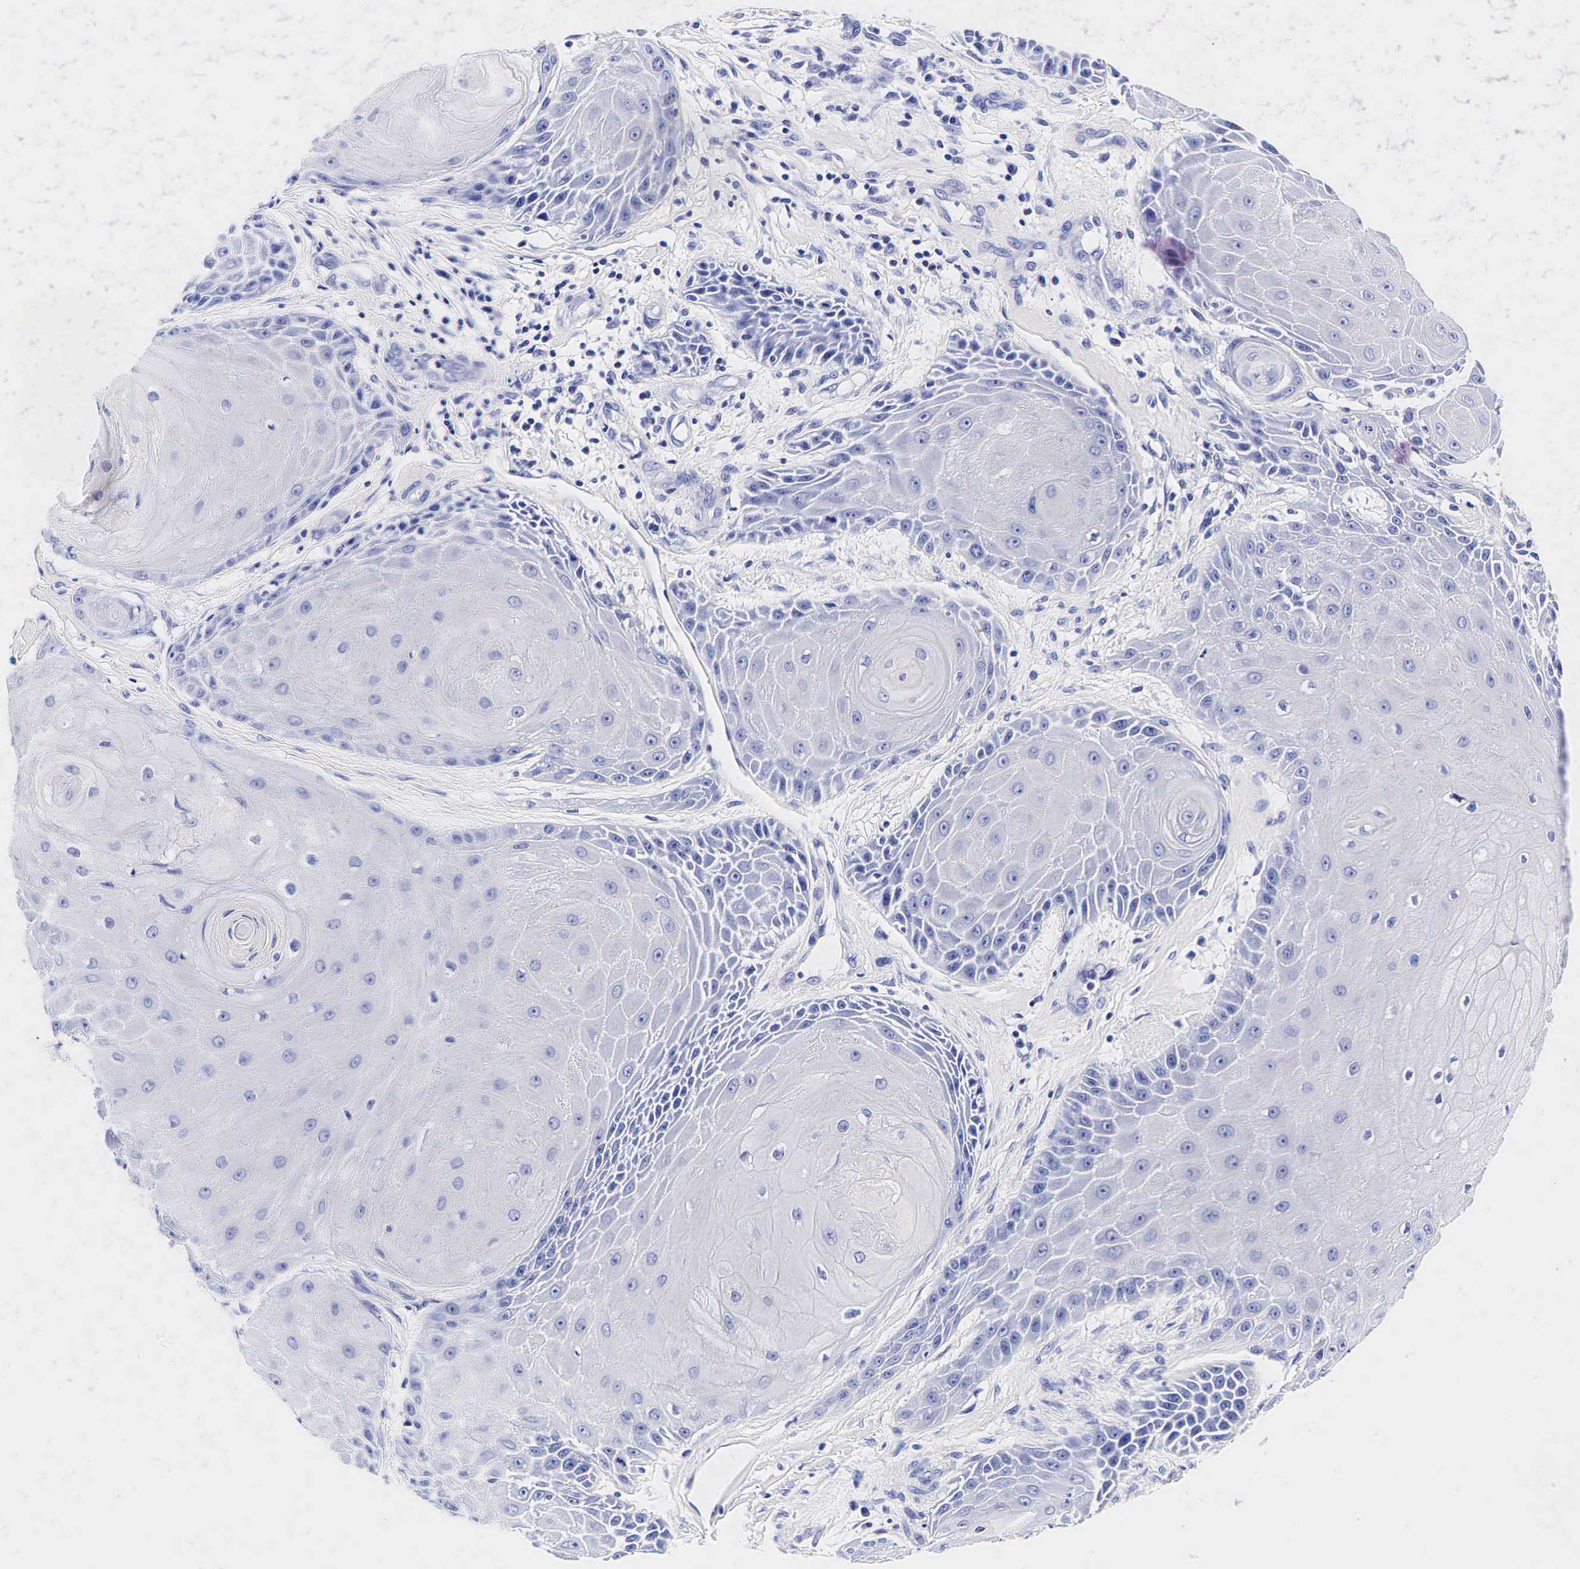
{"staining": {"intensity": "negative", "quantity": "none", "location": "none"}, "tissue": "skin cancer", "cell_type": "Tumor cells", "image_type": "cancer", "snomed": [{"axis": "morphology", "description": "Squamous cell carcinoma, NOS"}, {"axis": "topography", "description": "Skin"}], "caption": "This histopathology image is of skin squamous cell carcinoma stained with IHC to label a protein in brown with the nuclei are counter-stained blue. There is no expression in tumor cells. Nuclei are stained in blue.", "gene": "GCG", "patient": {"sex": "male", "age": 57}}